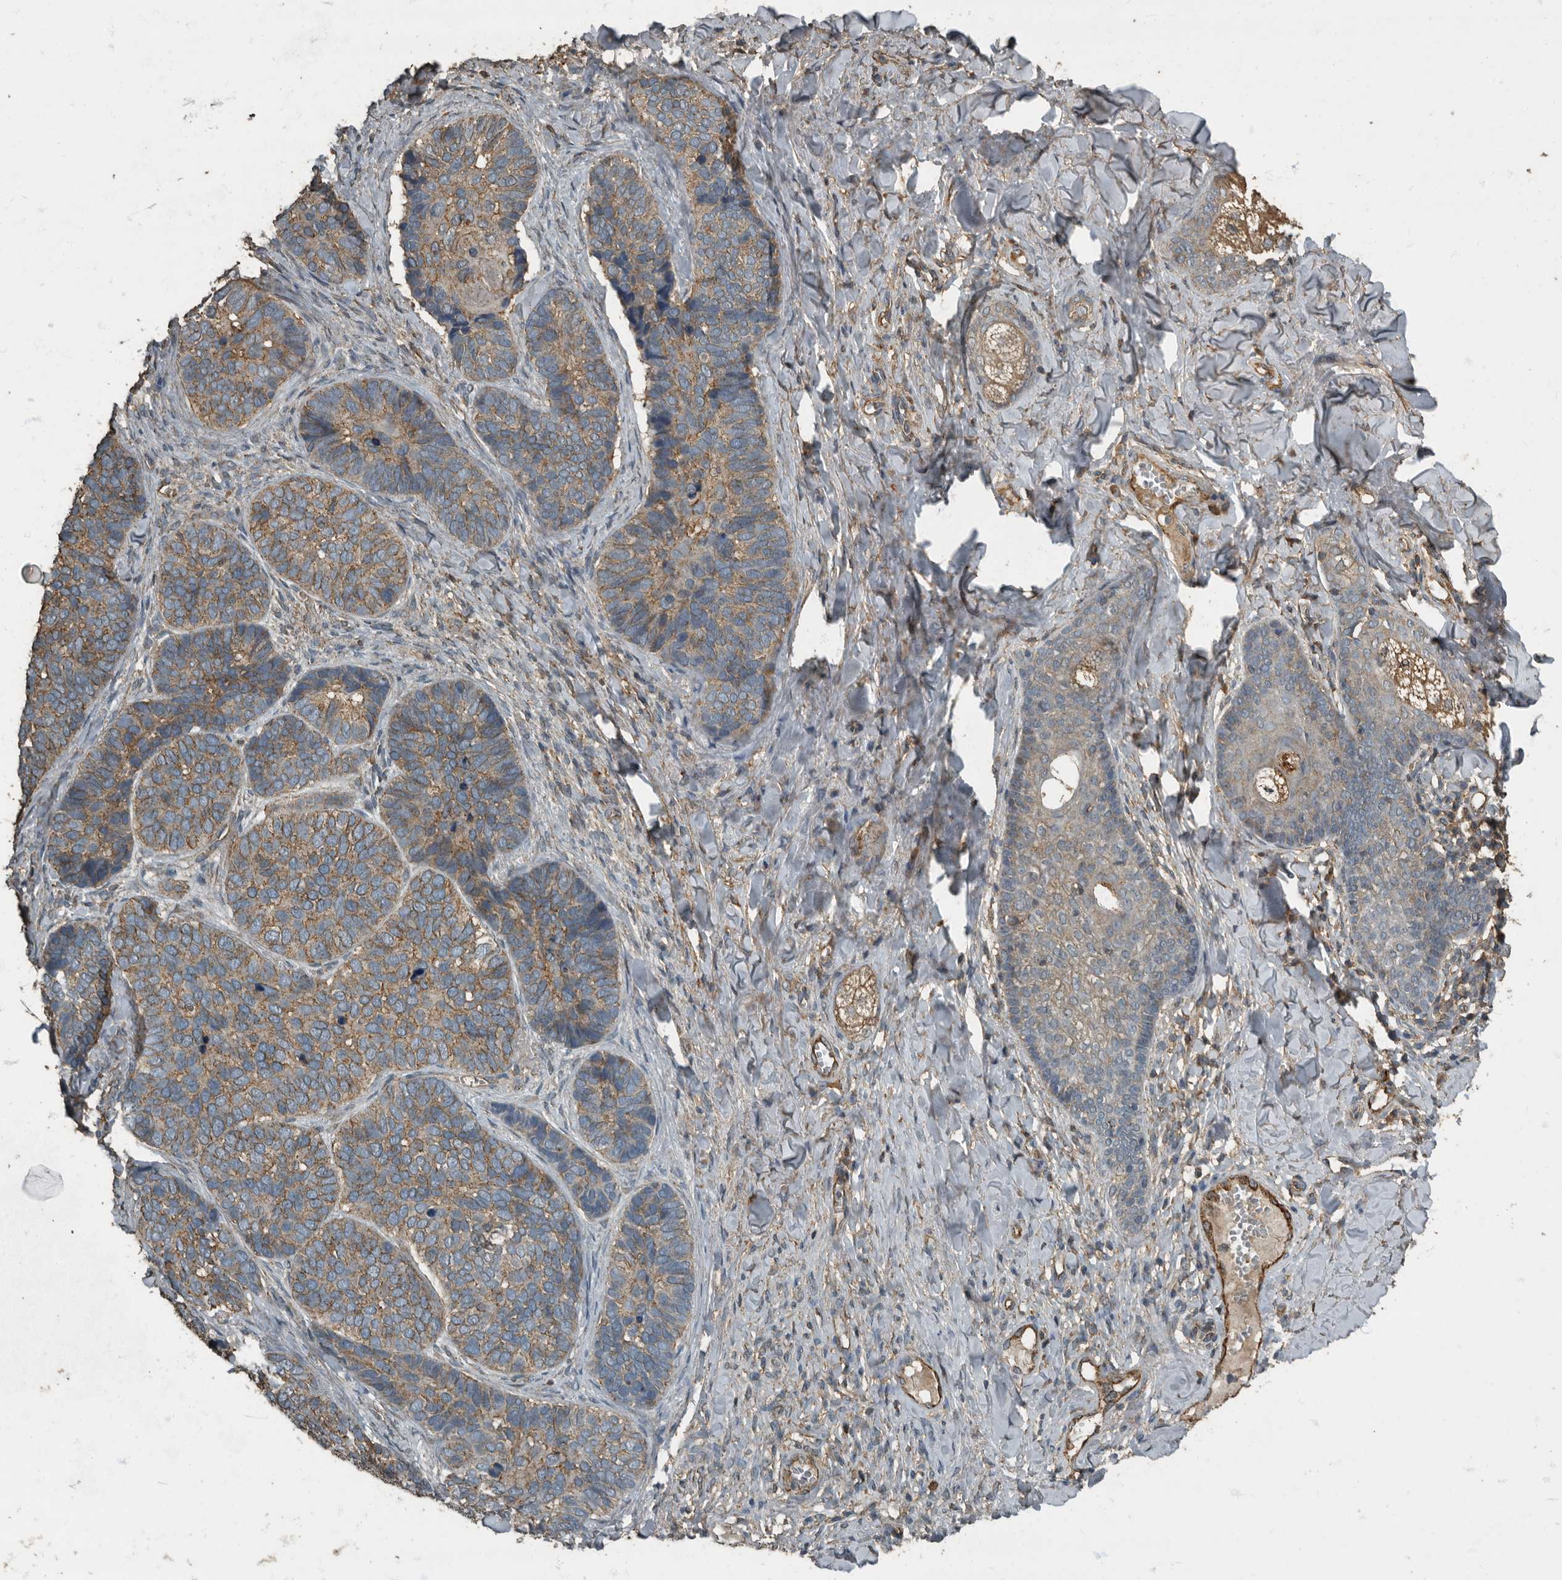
{"staining": {"intensity": "moderate", "quantity": ">75%", "location": "cytoplasmic/membranous"}, "tissue": "skin cancer", "cell_type": "Tumor cells", "image_type": "cancer", "snomed": [{"axis": "morphology", "description": "Basal cell carcinoma"}, {"axis": "topography", "description": "Skin"}], "caption": "Skin cancer stained for a protein (brown) shows moderate cytoplasmic/membranous positive expression in about >75% of tumor cells.", "gene": "IL15RA", "patient": {"sex": "male", "age": 62}}